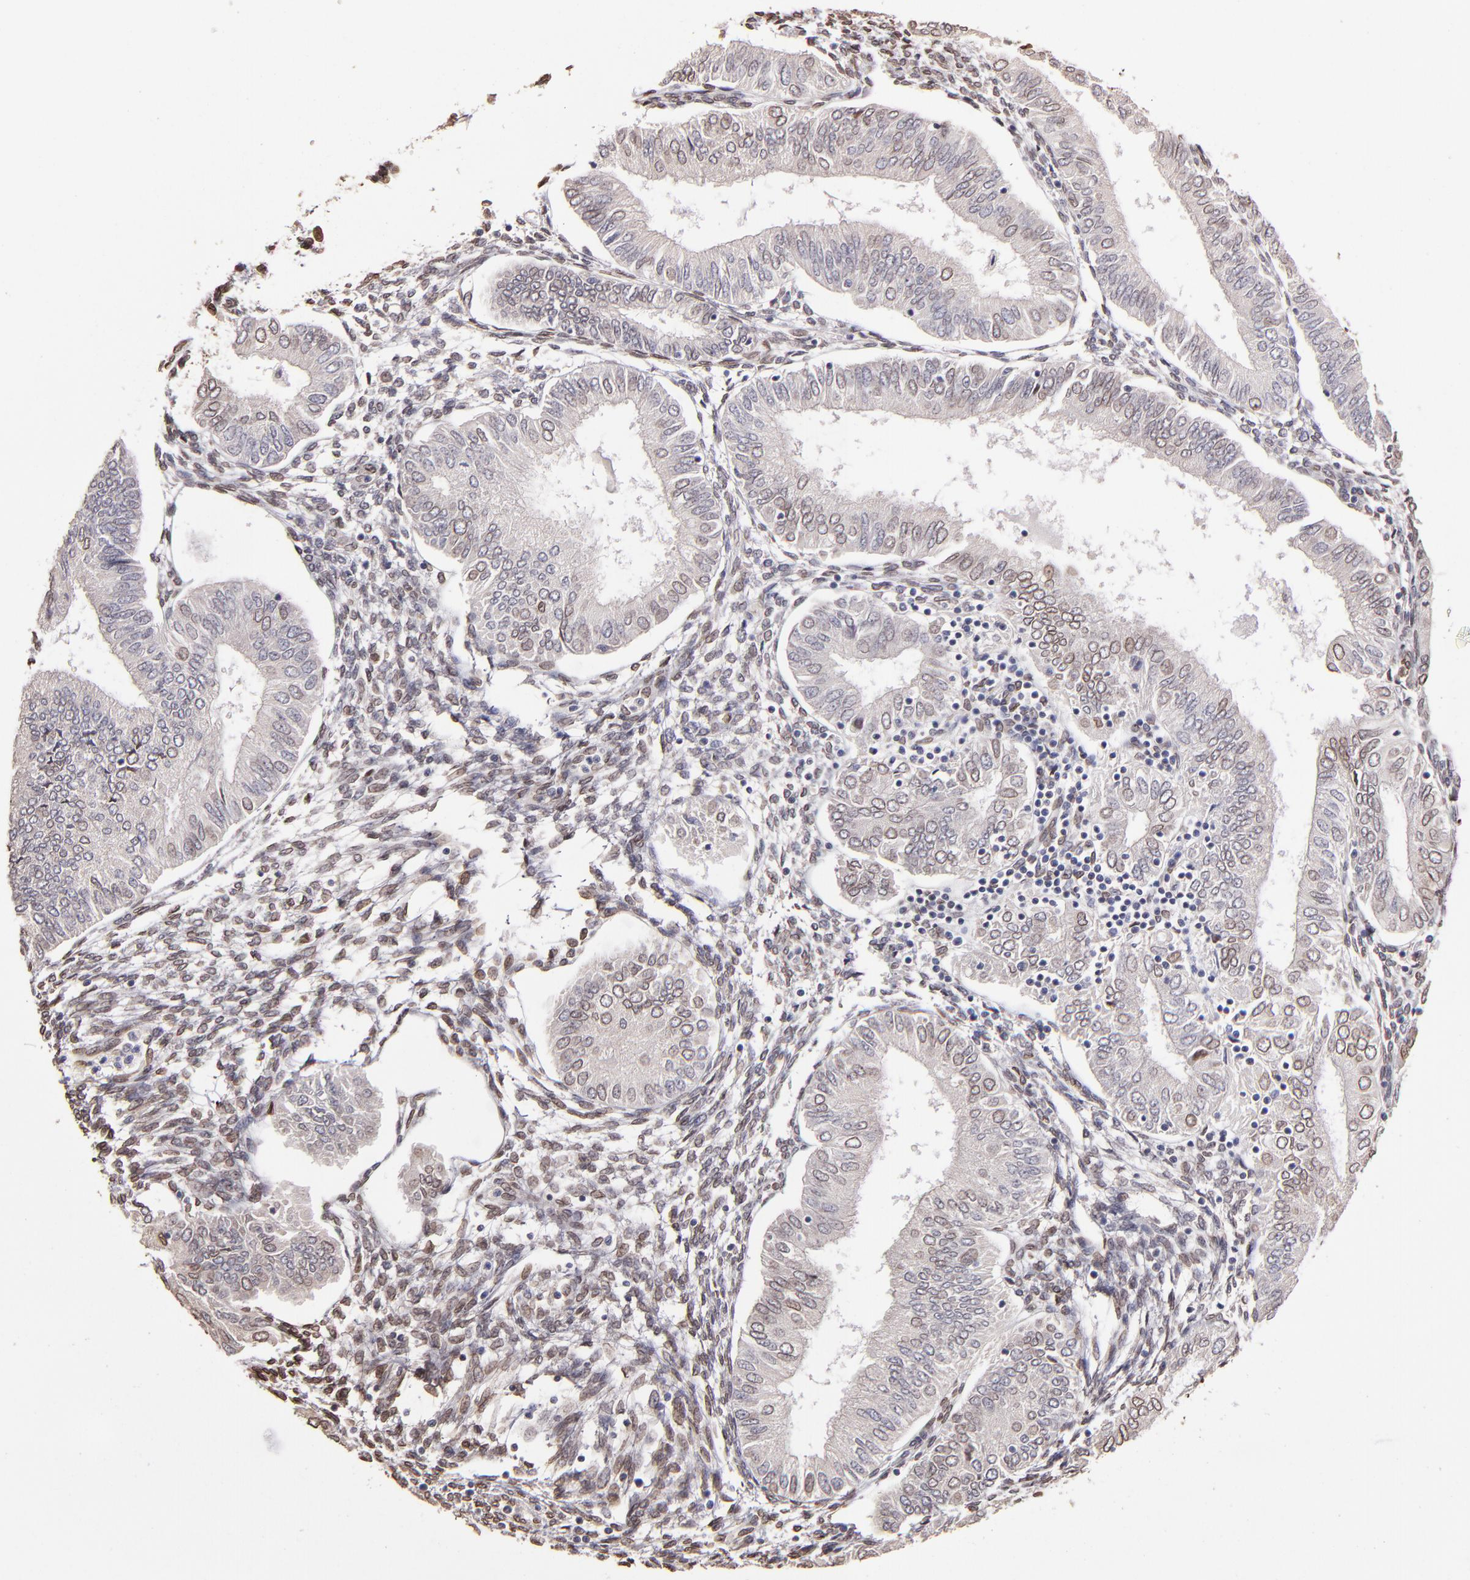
{"staining": {"intensity": "weak", "quantity": "<25%", "location": "cytoplasmic/membranous,nuclear"}, "tissue": "endometrial cancer", "cell_type": "Tumor cells", "image_type": "cancer", "snomed": [{"axis": "morphology", "description": "Adenocarcinoma, NOS"}, {"axis": "topography", "description": "Endometrium"}], "caption": "An immunohistochemistry (IHC) image of endometrial adenocarcinoma is shown. There is no staining in tumor cells of endometrial adenocarcinoma.", "gene": "PUM3", "patient": {"sex": "female", "age": 51}}